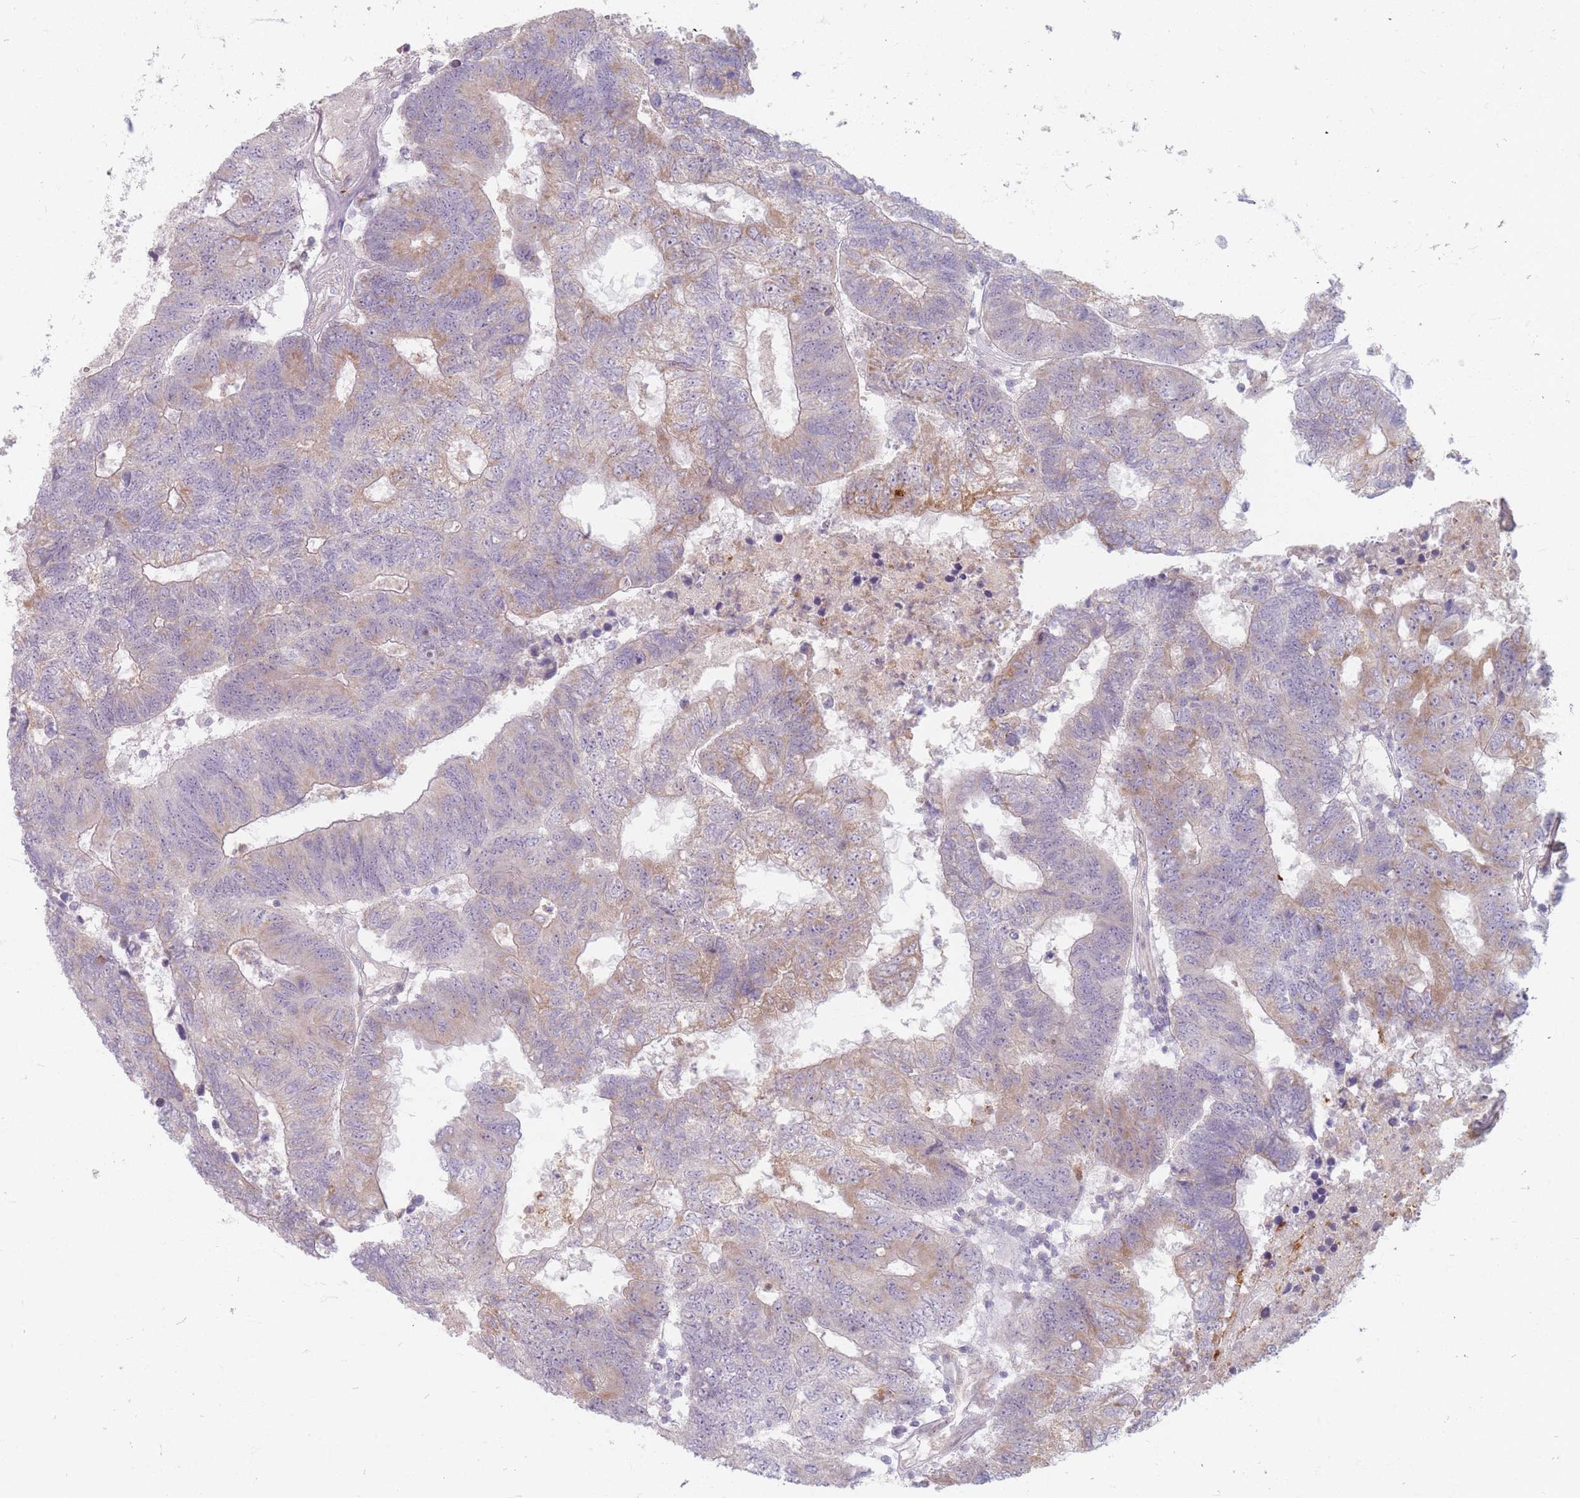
{"staining": {"intensity": "weak", "quantity": "25%-75%", "location": "cytoplasmic/membranous"}, "tissue": "colorectal cancer", "cell_type": "Tumor cells", "image_type": "cancer", "snomed": [{"axis": "morphology", "description": "Adenocarcinoma, NOS"}, {"axis": "topography", "description": "Colon"}], "caption": "Immunohistochemical staining of human adenocarcinoma (colorectal) displays low levels of weak cytoplasmic/membranous positivity in about 25%-75% of tumor cells. Nuclei are stained in blue.", "gene": "CHCHD7", "patient": {"sex": "female", "age": 48}}